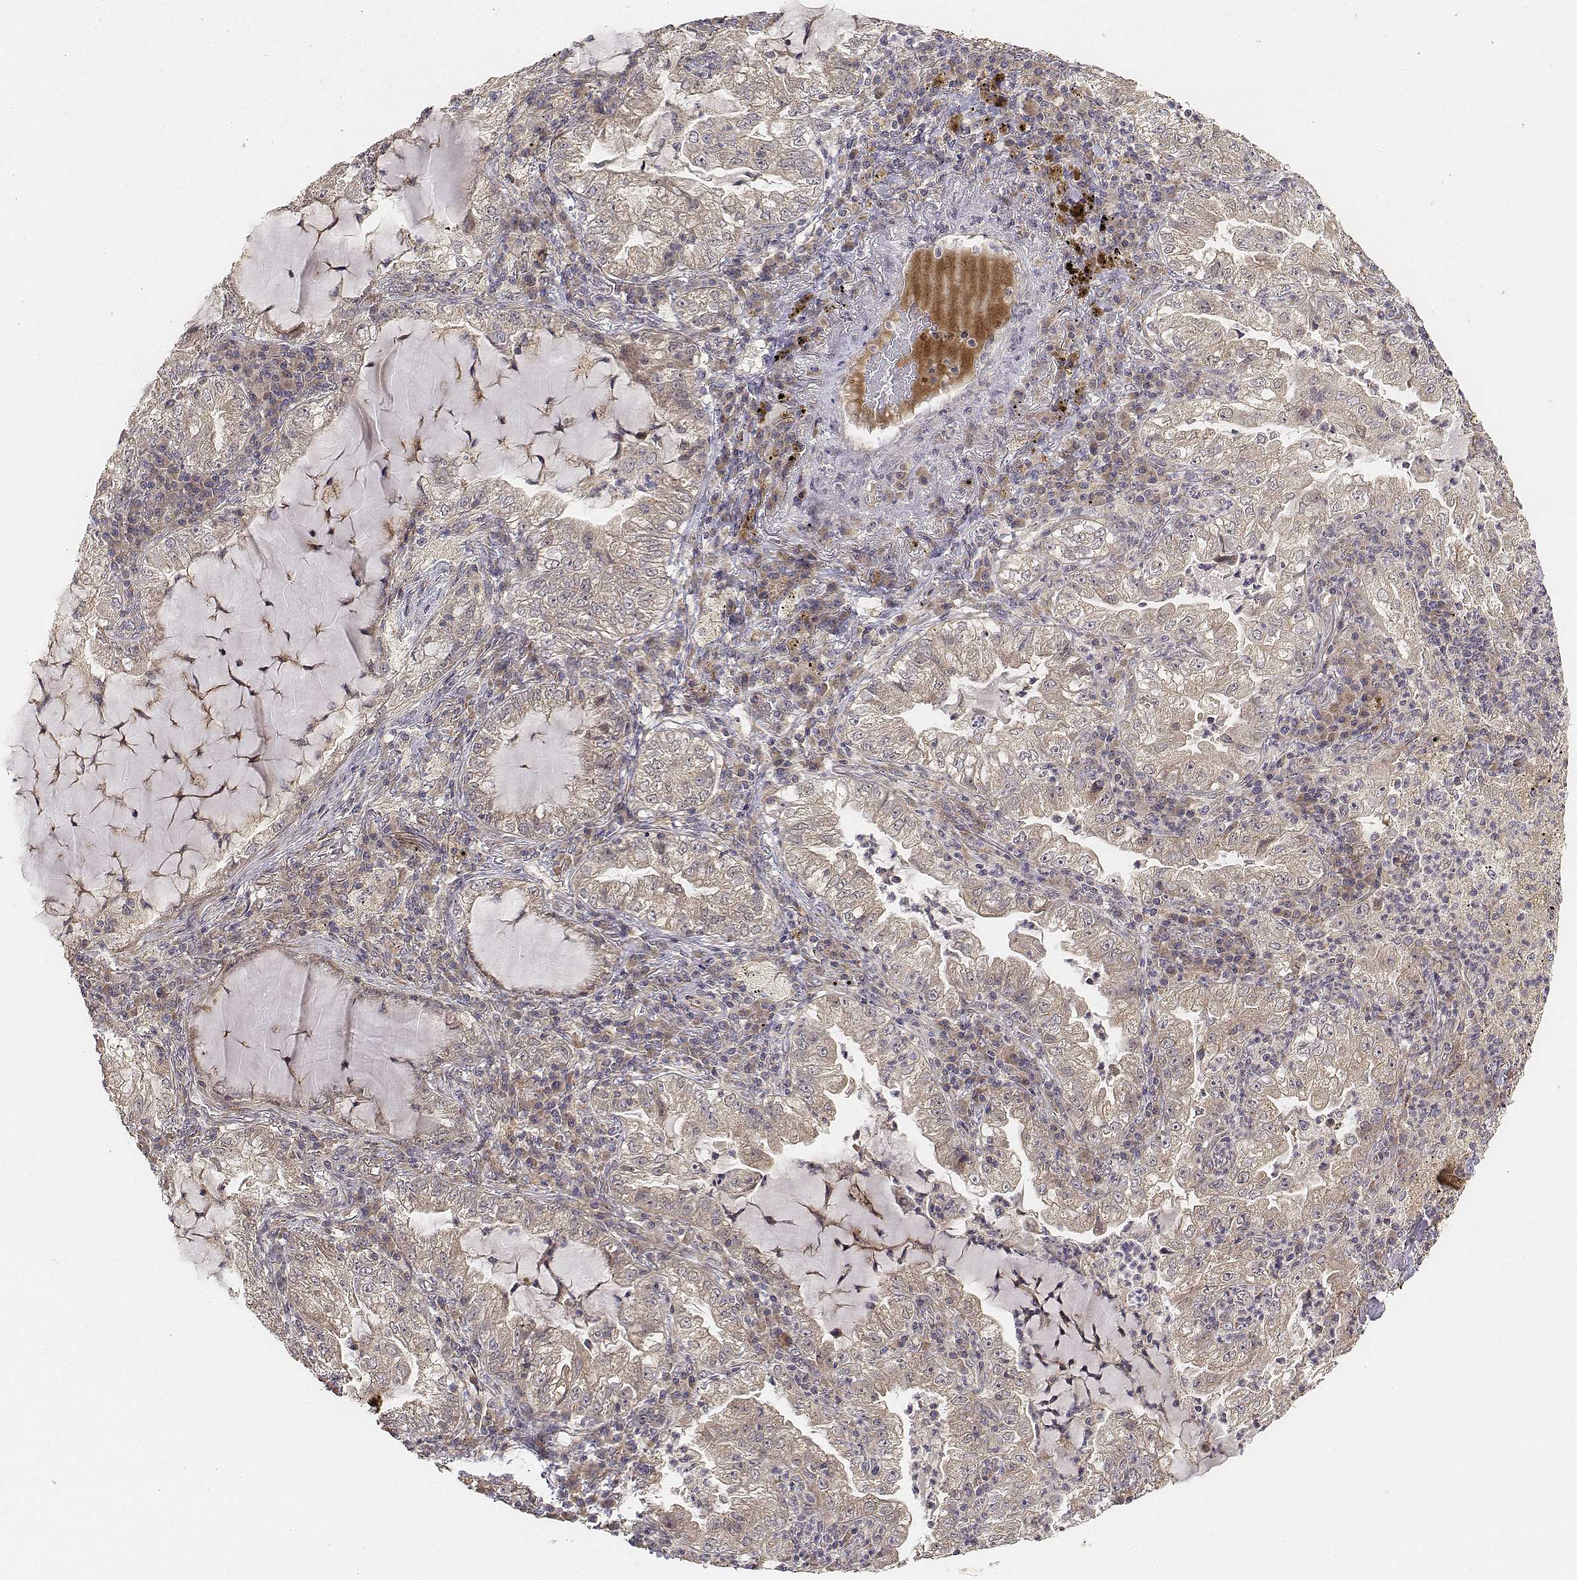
{"staining": {"intensity": "weak", "quantity": "25%-75%", "location": "cytoplasmic/membranous"}, "tissue": "lung cancer", "cell_type": "Tumor cells", "image_type": "cancer", "snomed": [{"axis": "morphology", "description": "Adenocarcinoma, NOS"}, {"axis": "topography", "description": "Lung"}], "caption": "Immunohistochemistry photomicrograph of neoplastic tissue: human lung cancer (adenocarcinoma) stained using immunohistochemistry (IHC) exhibits low levels of weak protein expression localized specifically in the cytoplasmic/membranous of tumor cells, appearing as a cytoplasmic/membranous brown color.", "gene": "FBXO21", "patient": {"sex": "female", "age": 73}}